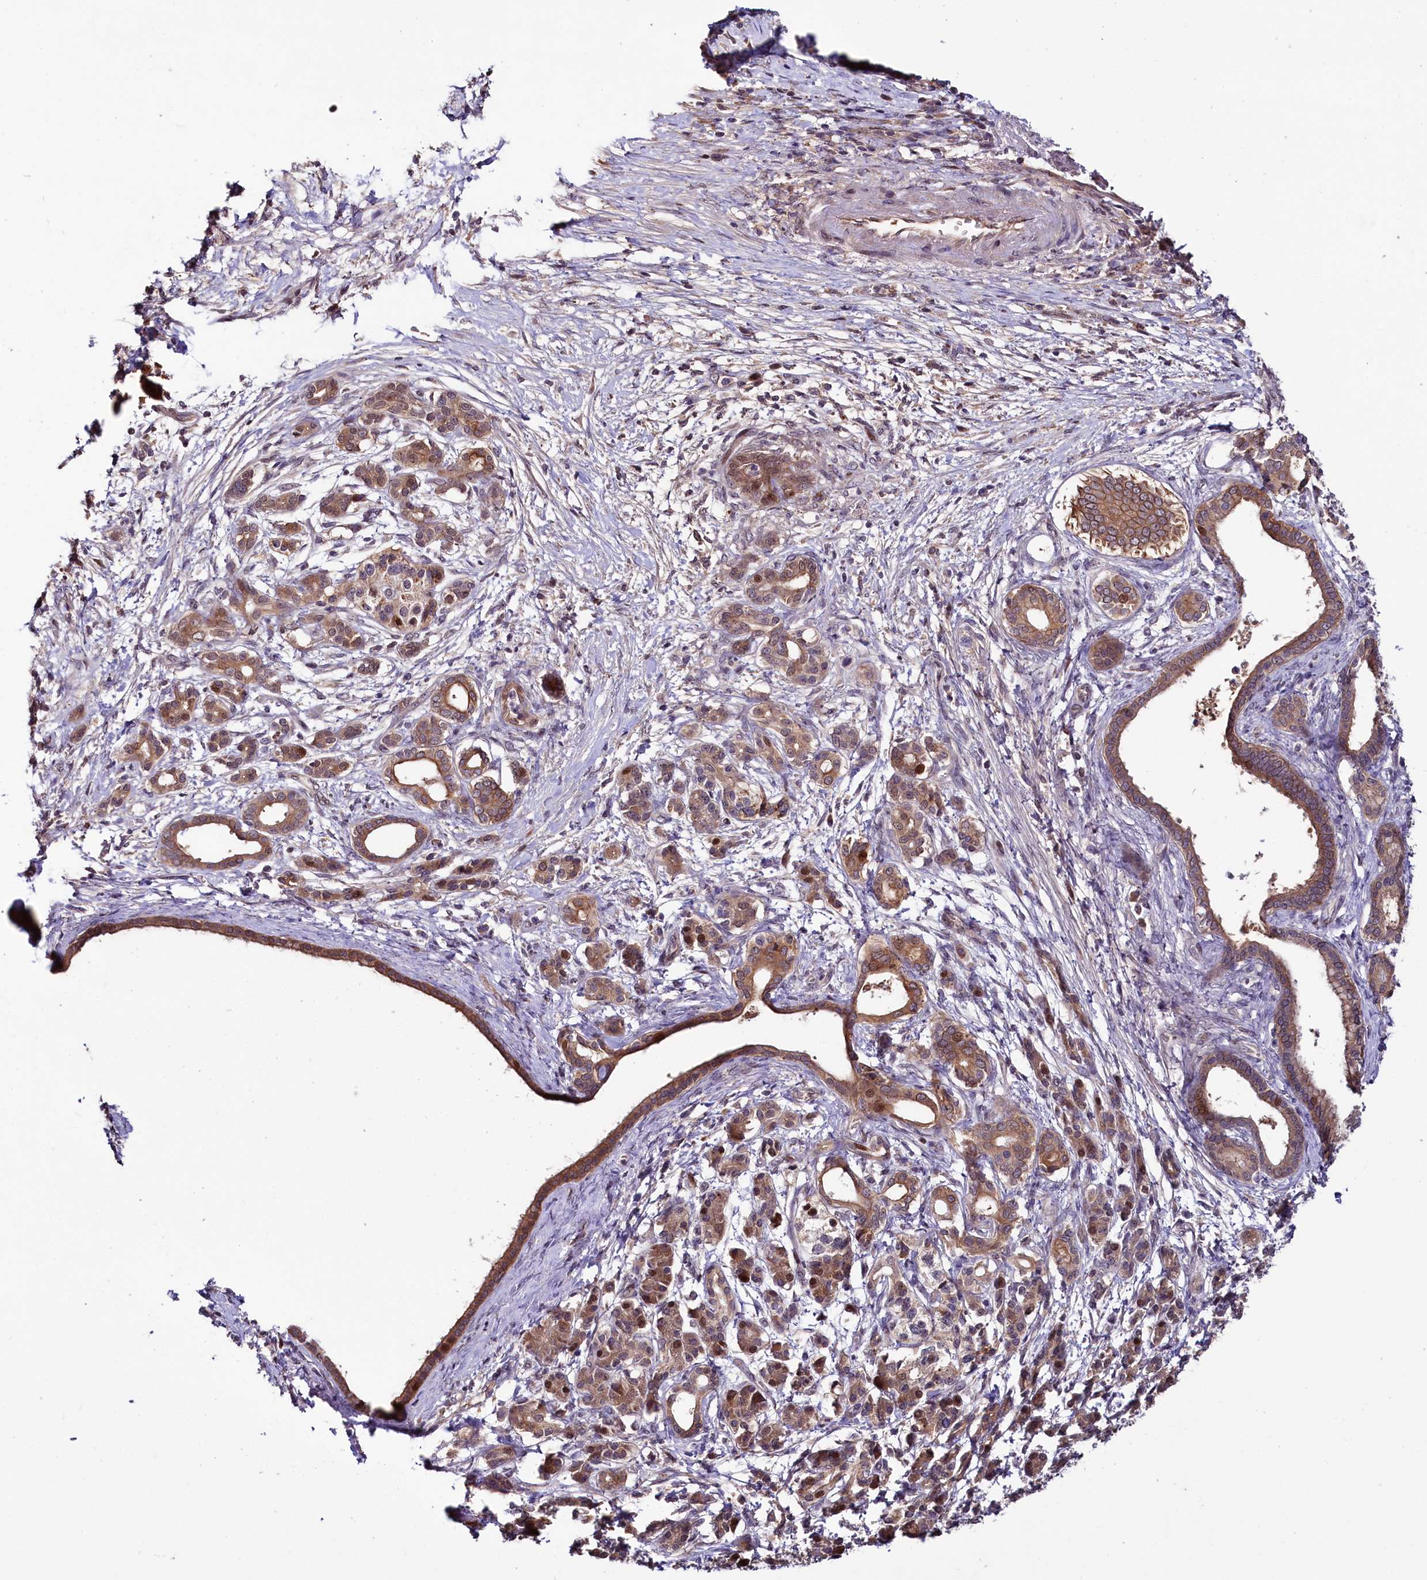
{"staining": {"intensity": "moderate", "quantity": ">75%", "location": "cytoplasmic/membranous"}, "tissue": "pancreatic cancer", "cell_type": "Tumor cells", "image_type": "cancer", "snomed": [{"axis": "morphology", "description": "Adenocarcinoma, NOS"}, {"axis": "topography", "description": "Pancreas"}], "caption": "A photomicrograph of human adenocarcinoma (pancreatic) stained for a protein reveals moderate cytoplasmic/membranous brown staining in tumor cells. The protein of interest is stained brown, and the nuclei are stained in blue (DAB (3,3'-diaminobenzidine) IHC with brightfield microscopy, high magnification).", "gene": "N4BP2L1", "patient": {"sex": "female", "age": 55}}